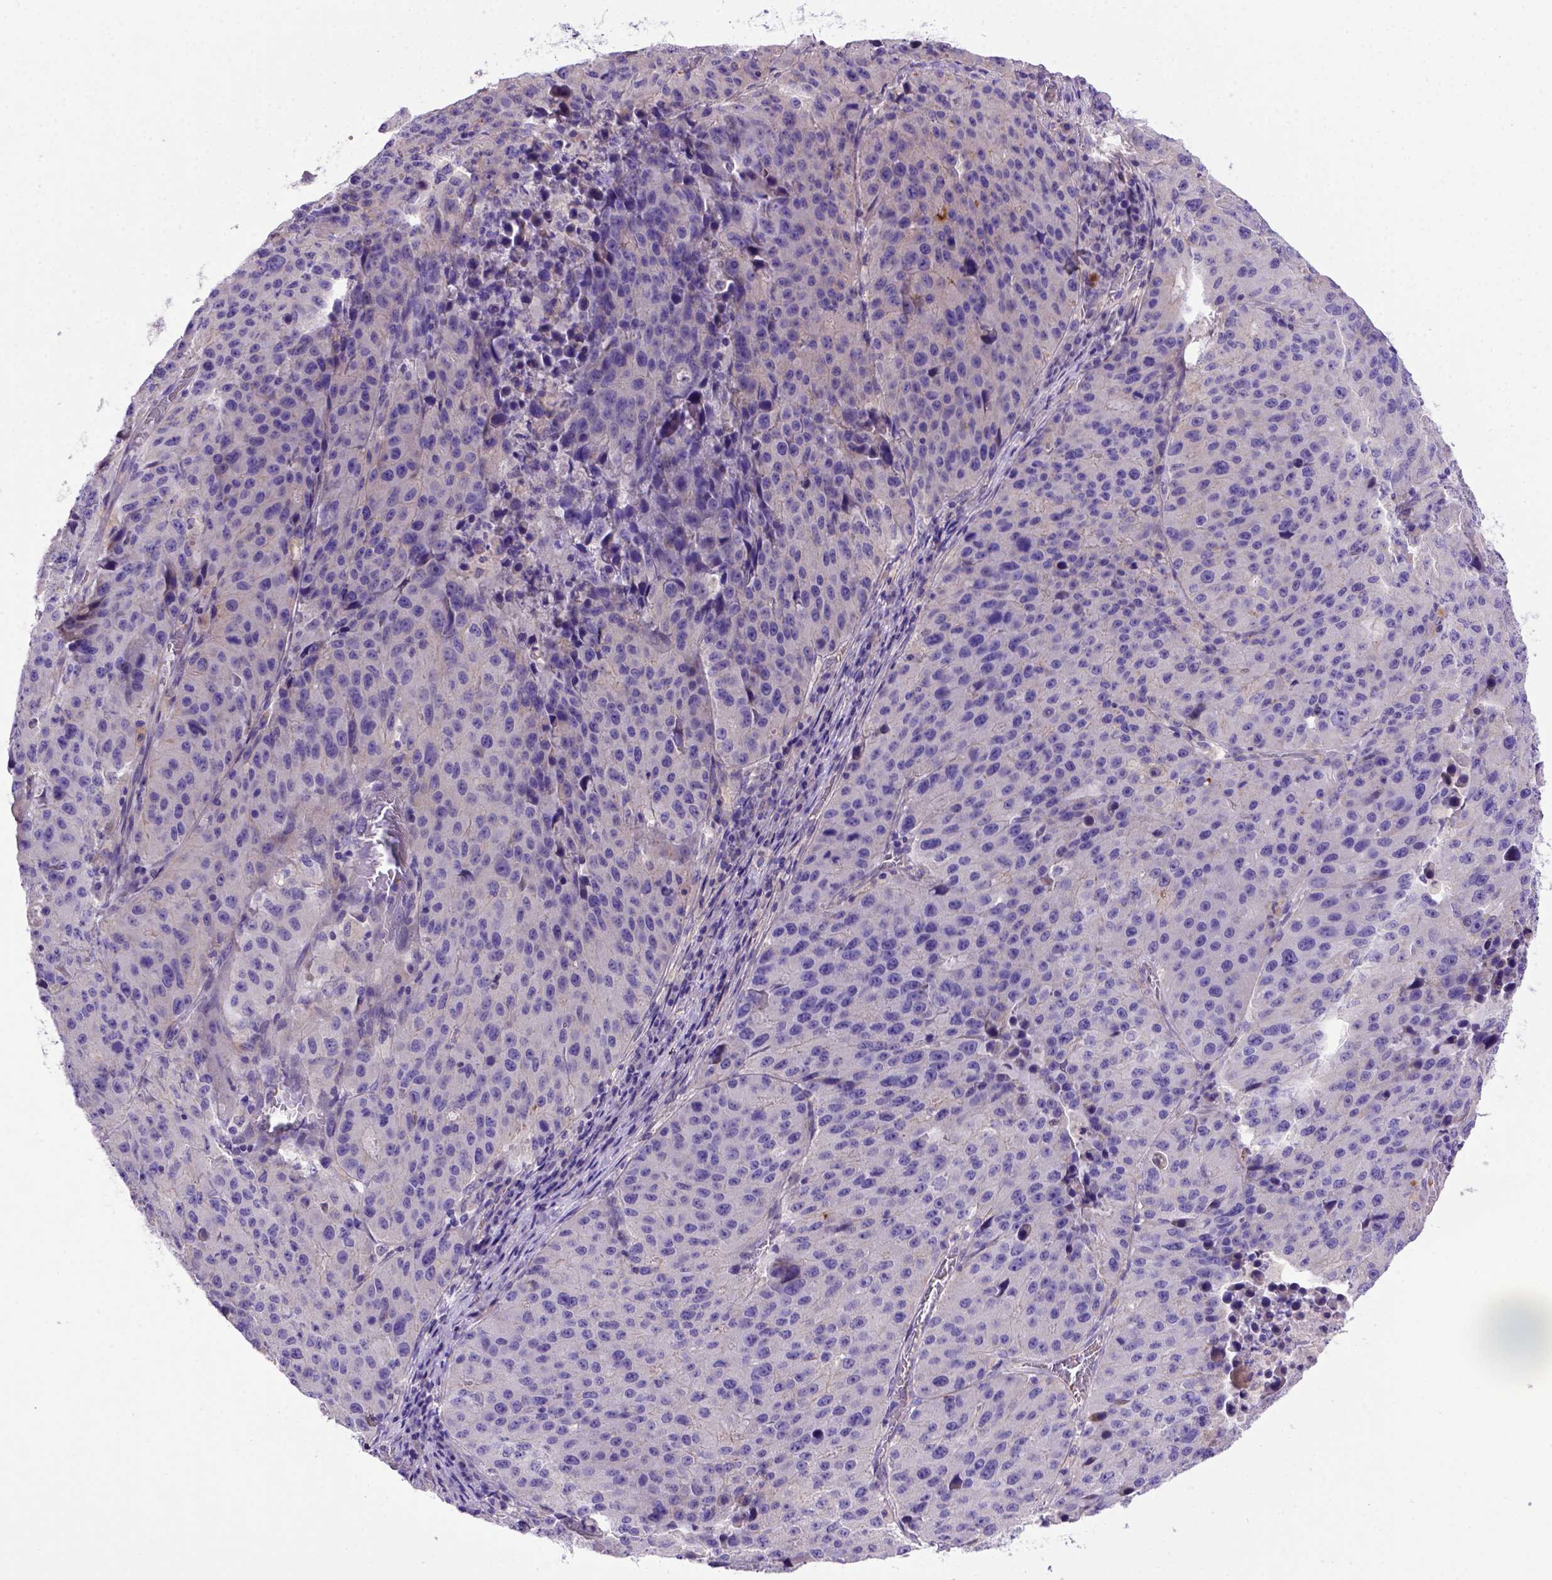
{"staining": {"intensity": "negative", "quantity": "none", "location": "none"}, "tissue": "stomach cancer", "cell_type": "Tumor cells", "image_type": "cancer", "snomed": [{"axis": "morphology", "description": "Adenocarcinoma, NOS"}, {"axis": "topography", "description": "Stomach"}], "caption": "High power microscopy histopathology image of an IHC photomicrograph of stomach cancer, revealing no significant expression in tumor cells.", "gene": "ADAM12", "patient": {"sex": "male", "age": 71}}